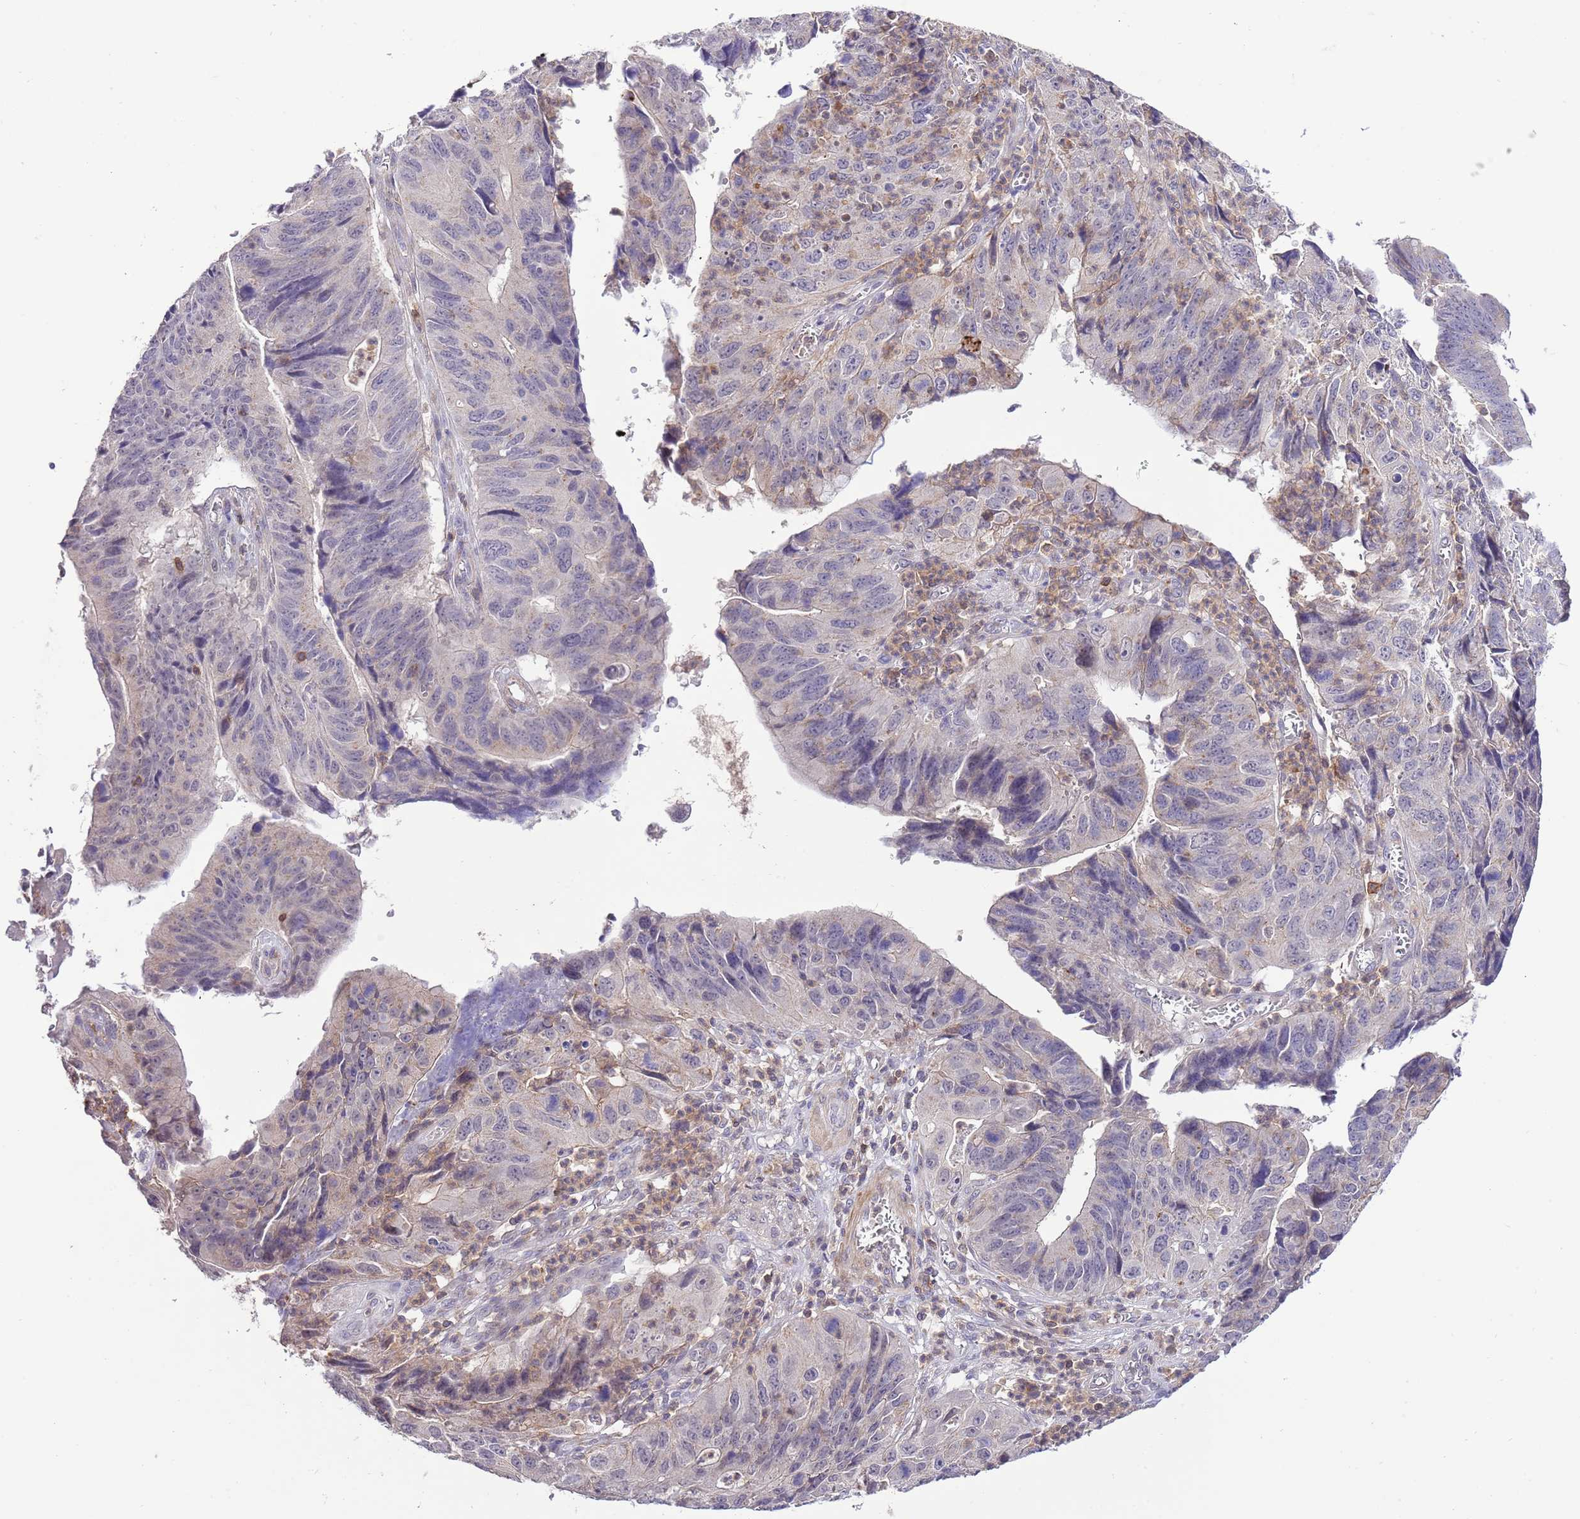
{"staining": {"intensity": "negative", "quantity": "none", "location": "none"}, "tissue": "stomach cancer", "cell_type": "Tumor cells", "image_type": "cancer", "snomed": [{"axis": "morphology", "description": "Adenocarcinoma, NOS"}, {"axis": "topography", "description": "Stomach"}], "caption": "This is an IHC image of human stomach adenocarcinoma. There is no positivity in tumor cells.", "gene": "EFHD1", "patient": {"sex": "male", "age": 59}}